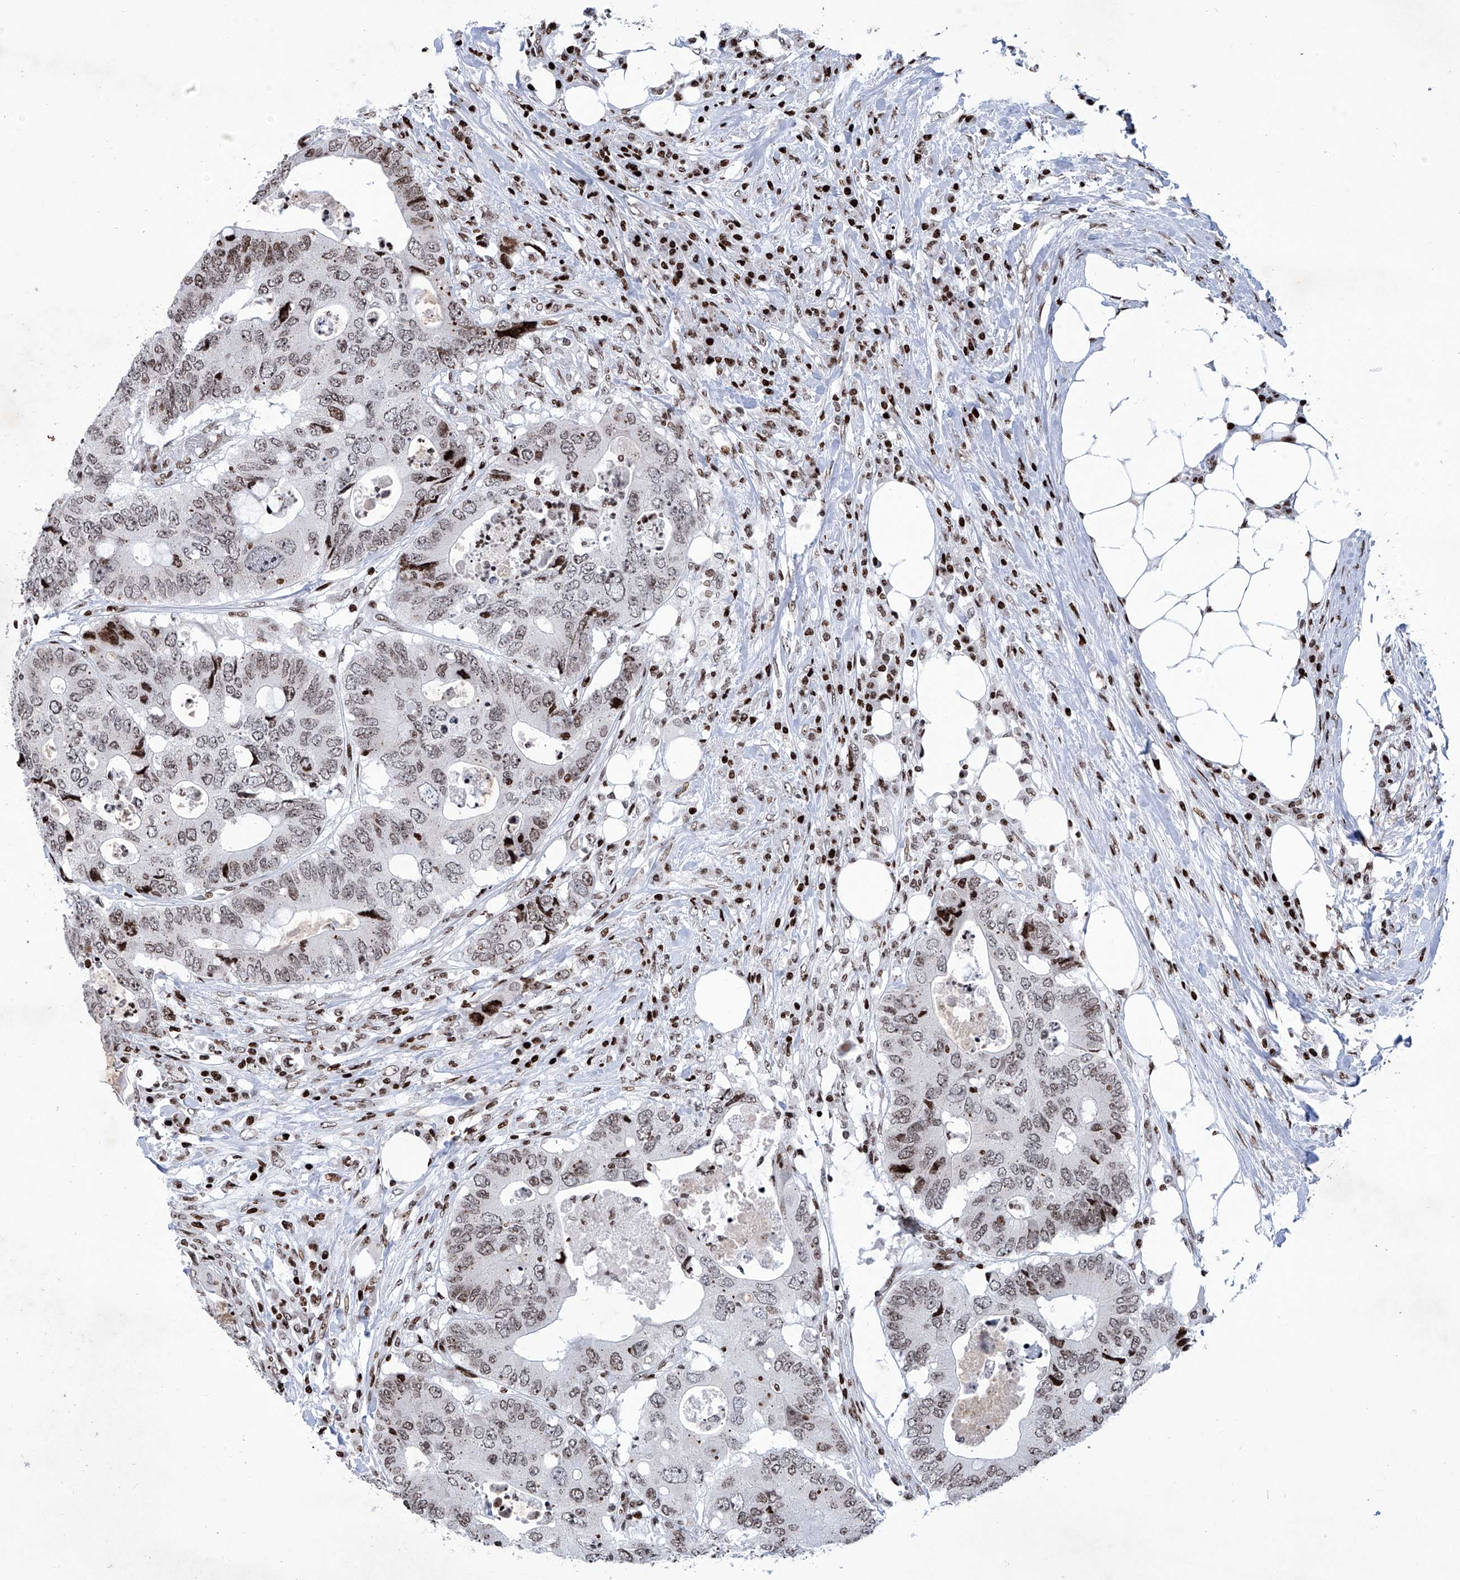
{"staining": {"intensity": "weak", "quantity": ">75%", "location": "nuclear"}, "tissue": "colorectal cancer", "cell_type": "Tumor cells", "image_type": "cancer", "snomed": [{"axis": "morphology", "description": "Adenocarcinoma, NOS"}, {"axis": "topography", "description": "Colon"}], "caption": "Immunohistochemistry (IHC) micrograph of colorectal adenocarcinoma stained for a protein (brown), which demonstrates low levels of weak nuclear positivity in about >75% of tumor cells.", "gene": "HEY2", "patient": {"sex": "male", "age": 71}}